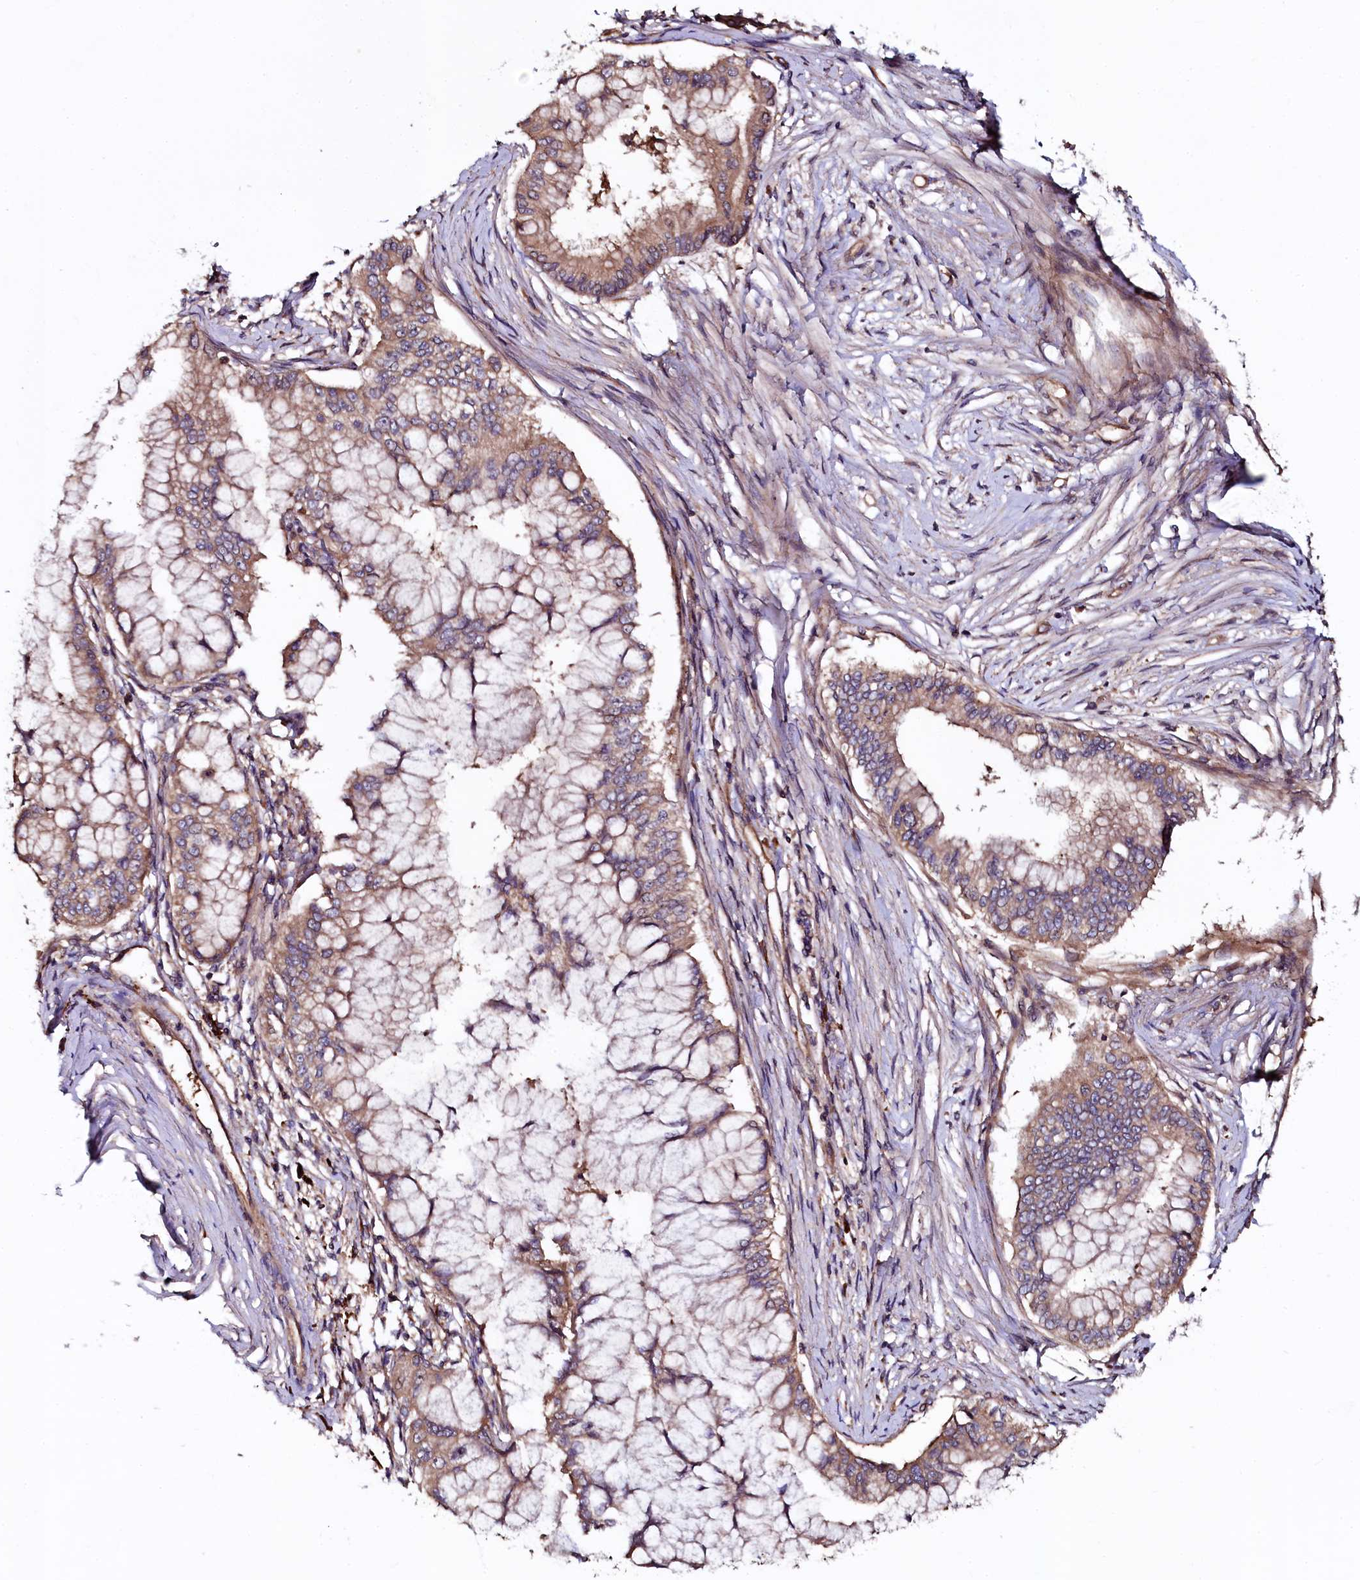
{"staining": {"intensity": "moderate", "quantity": ">75%", "location": "cytoplasmic/membranous"}, "tissue": "pancreatic cancer", "cell_type": "Tumor cells", "image_type": "cancer", "snomed": [{"axis": "morphology", "description": "Adenocarcinoma, NOS"}, {"axis": "topography", "description": "Pancreas"}], "caption": "Pancreatic adenocarcinoma was stained to show a protein in brown. There is medium levels of moderate cytoplasmic/membranous positivity in approximately >75% of tumor cells.", "gene": "USPL1", "patient": {"sex": "male", "age": 46}}